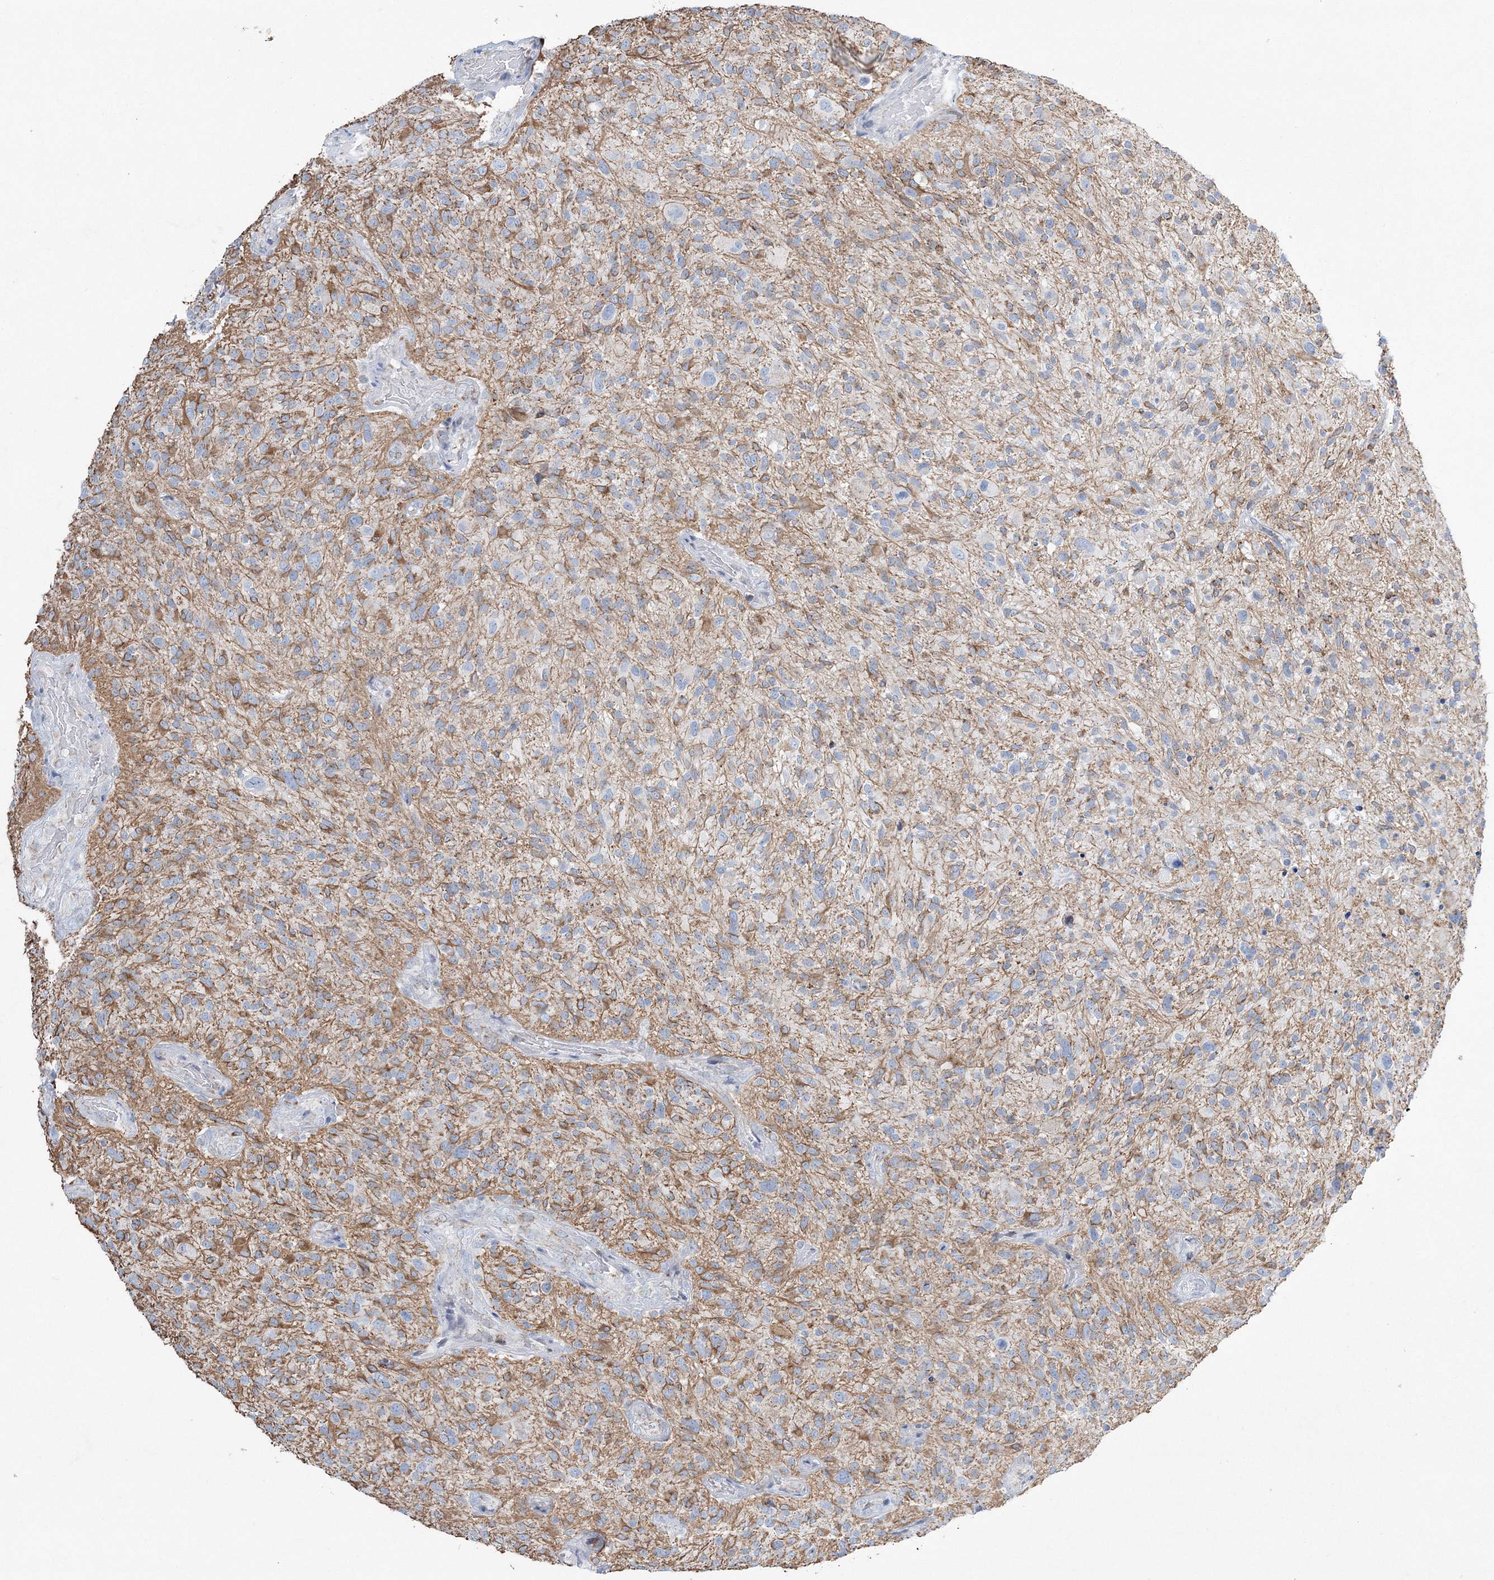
{"staining": {"intensity": "negative", "quantity": "none", "location": "none"}, "tissue": "glioma", "cell_type": "Tumor cells", "image_type": "cancer", "snomed": [{"axis": "morphology", "description": "Glioma, malignant, High grade"}, {"axis": "topography", "description": "Brain"}], "caption": "Human high-grade glioma (malignant) stained for a protein using immunohistochemistry (IHC) reveals no positivity in tumor cells.", "gene": "HIBCH", "patient": {"sex": "male", "age": 47}}